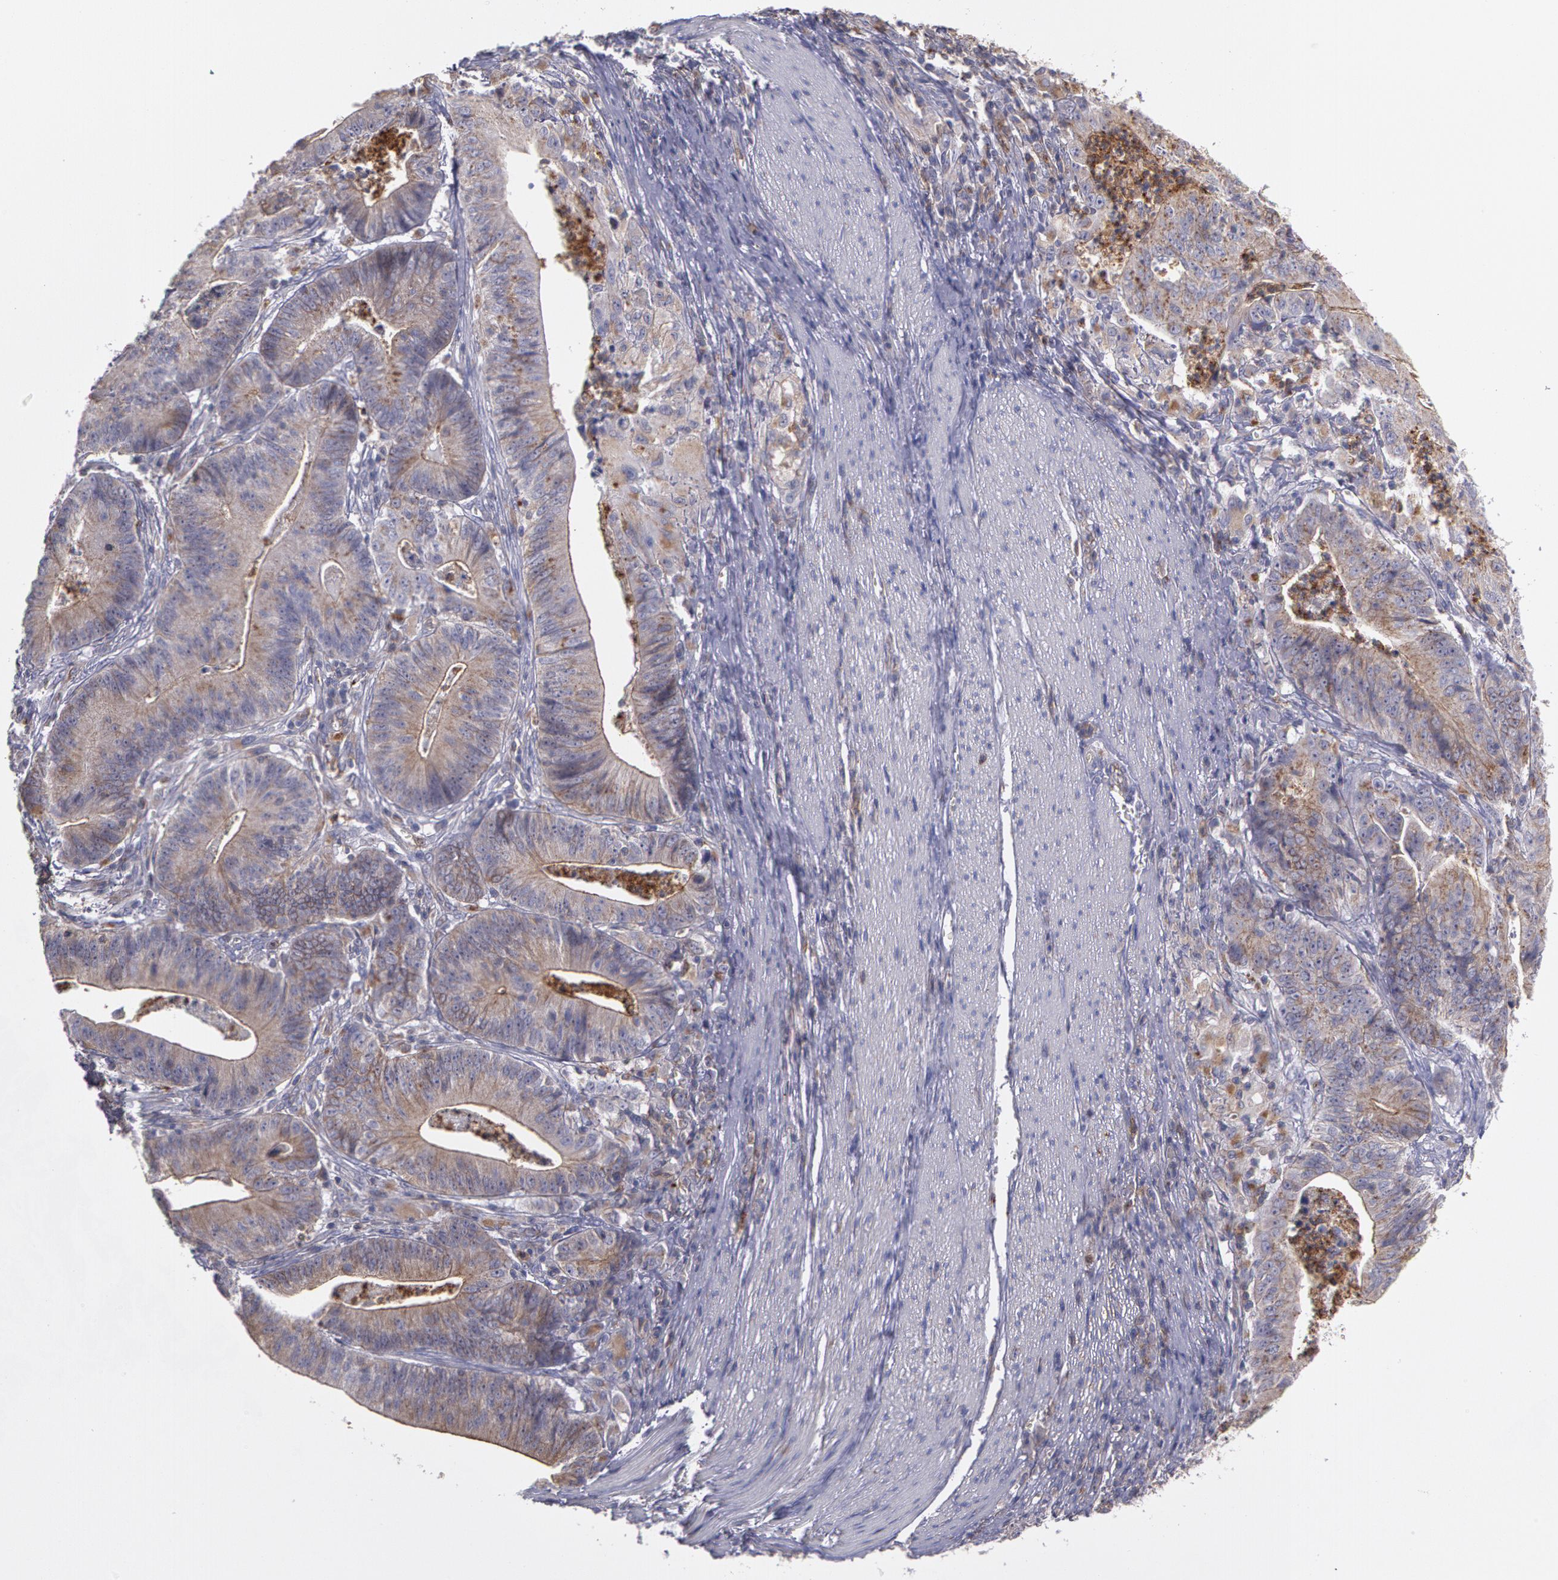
{"staining": {"intensity": "moderate", "quantity": ">75%", "location": "cytoplasmic/membranous"}, "tissue": "stomach cancer", "cell_type": "Tumor cells", "image_type": "cancer", "snomed": [{"axis": "morphology", "description": "Adenocarcinoma, NOS"}, {"axis": "topography", "description": "Stomach, lower"}], "caption": "Adenocarcinoma (stomach) stained with a protein marker reveals moderate staining in tumor cells.", "gene": "FLOT2", "patient": {"sex": "female", "age": 86}}